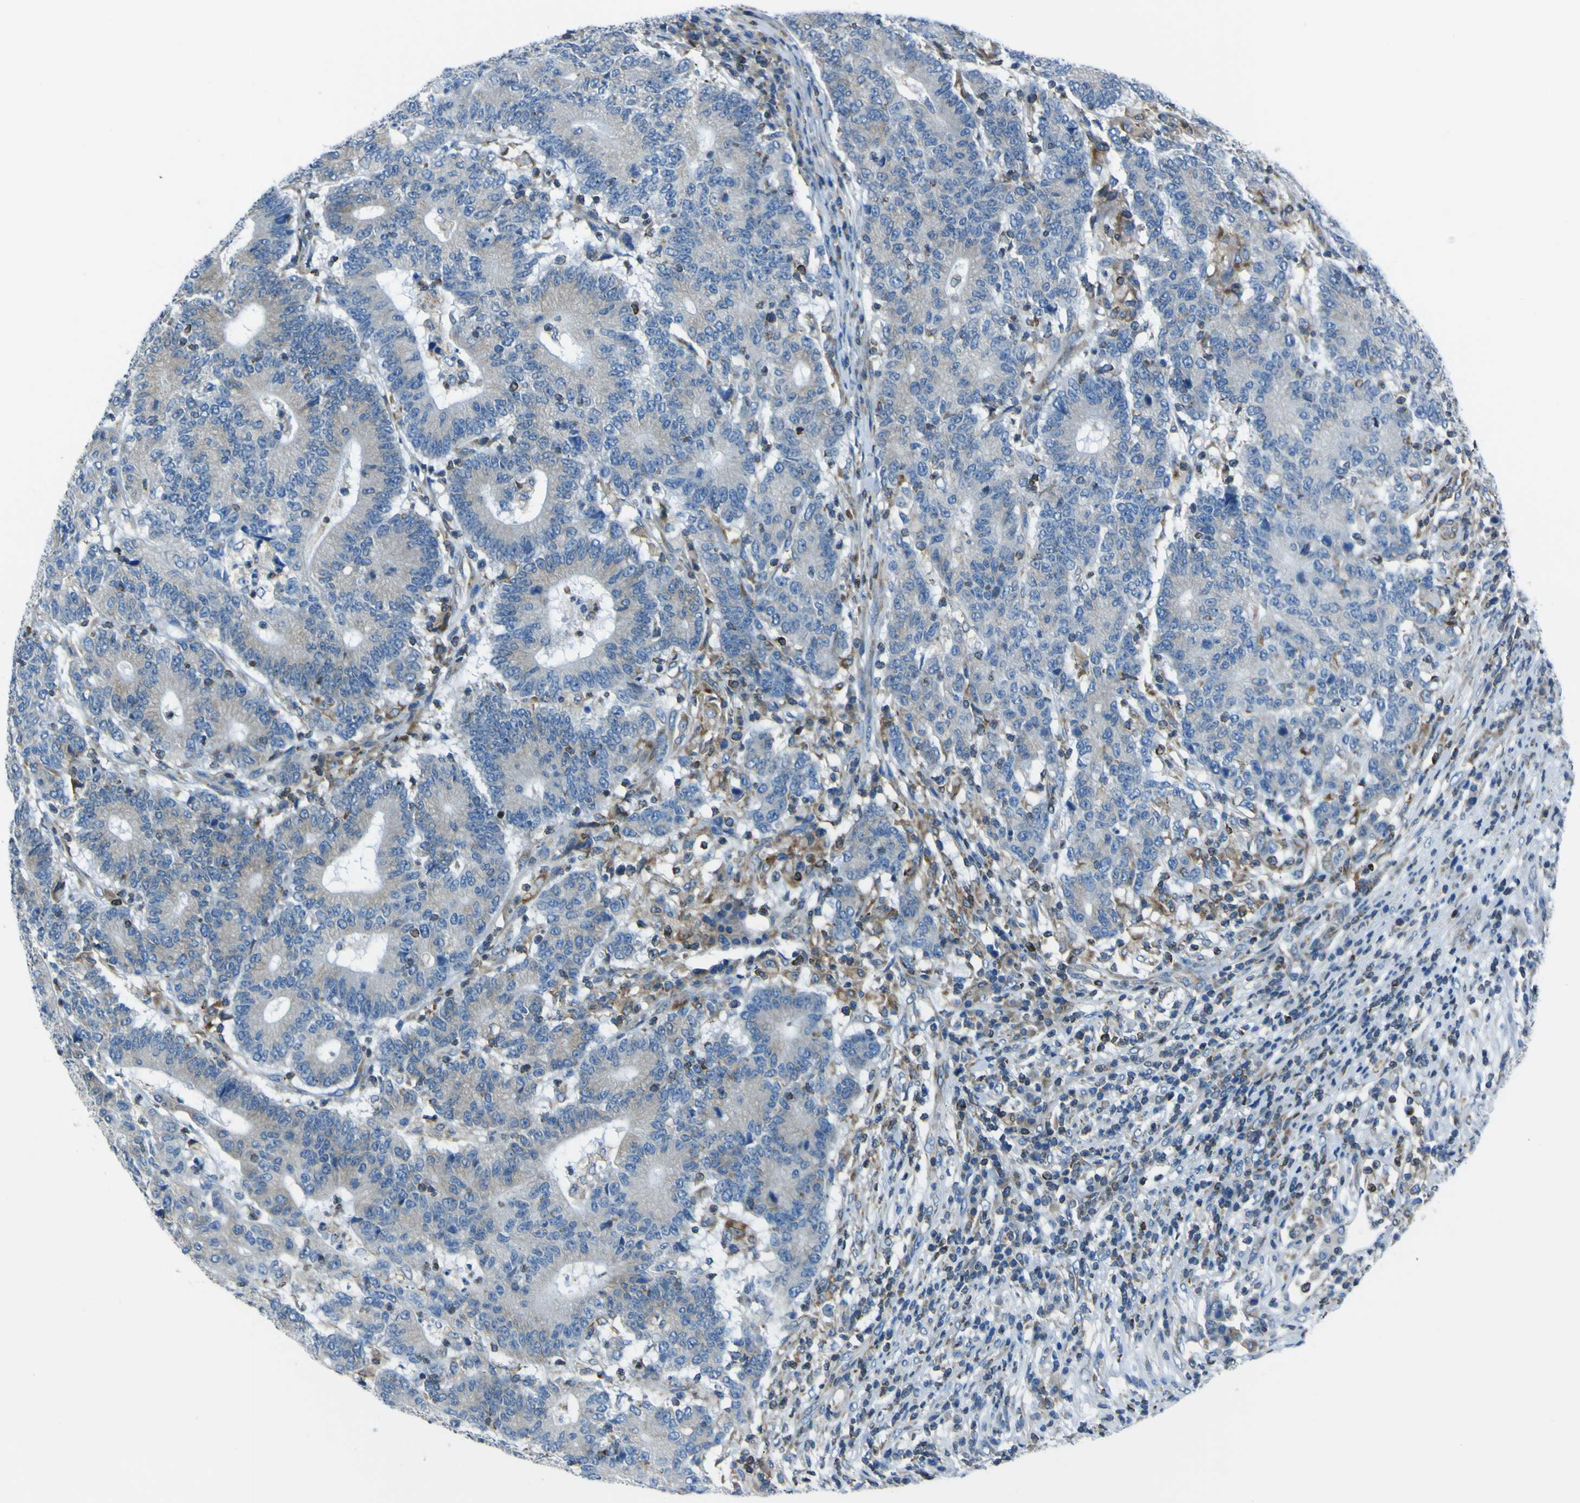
{"staining": {"intensity": "negative", "quantity": "none", "location": "none"}, "tissue": "colorectal cancer", "cell_type": "Tumor cells", "image_type": "cancer", "snomed": [{"axis": "morphology", "description": "Normal tissue, NOS"}, {"axis": "morphology", "description": "Adenocarcinoma, NOS"}, {"axis": "topography", "description": "Colon"}], "caption": "Human colorectal cancer (adenocarcinoma) stained for a protein using IHC shows no staining in tumor cells.", "gene": "STIM1", "patient": {"sex": "female", "age": 75}}